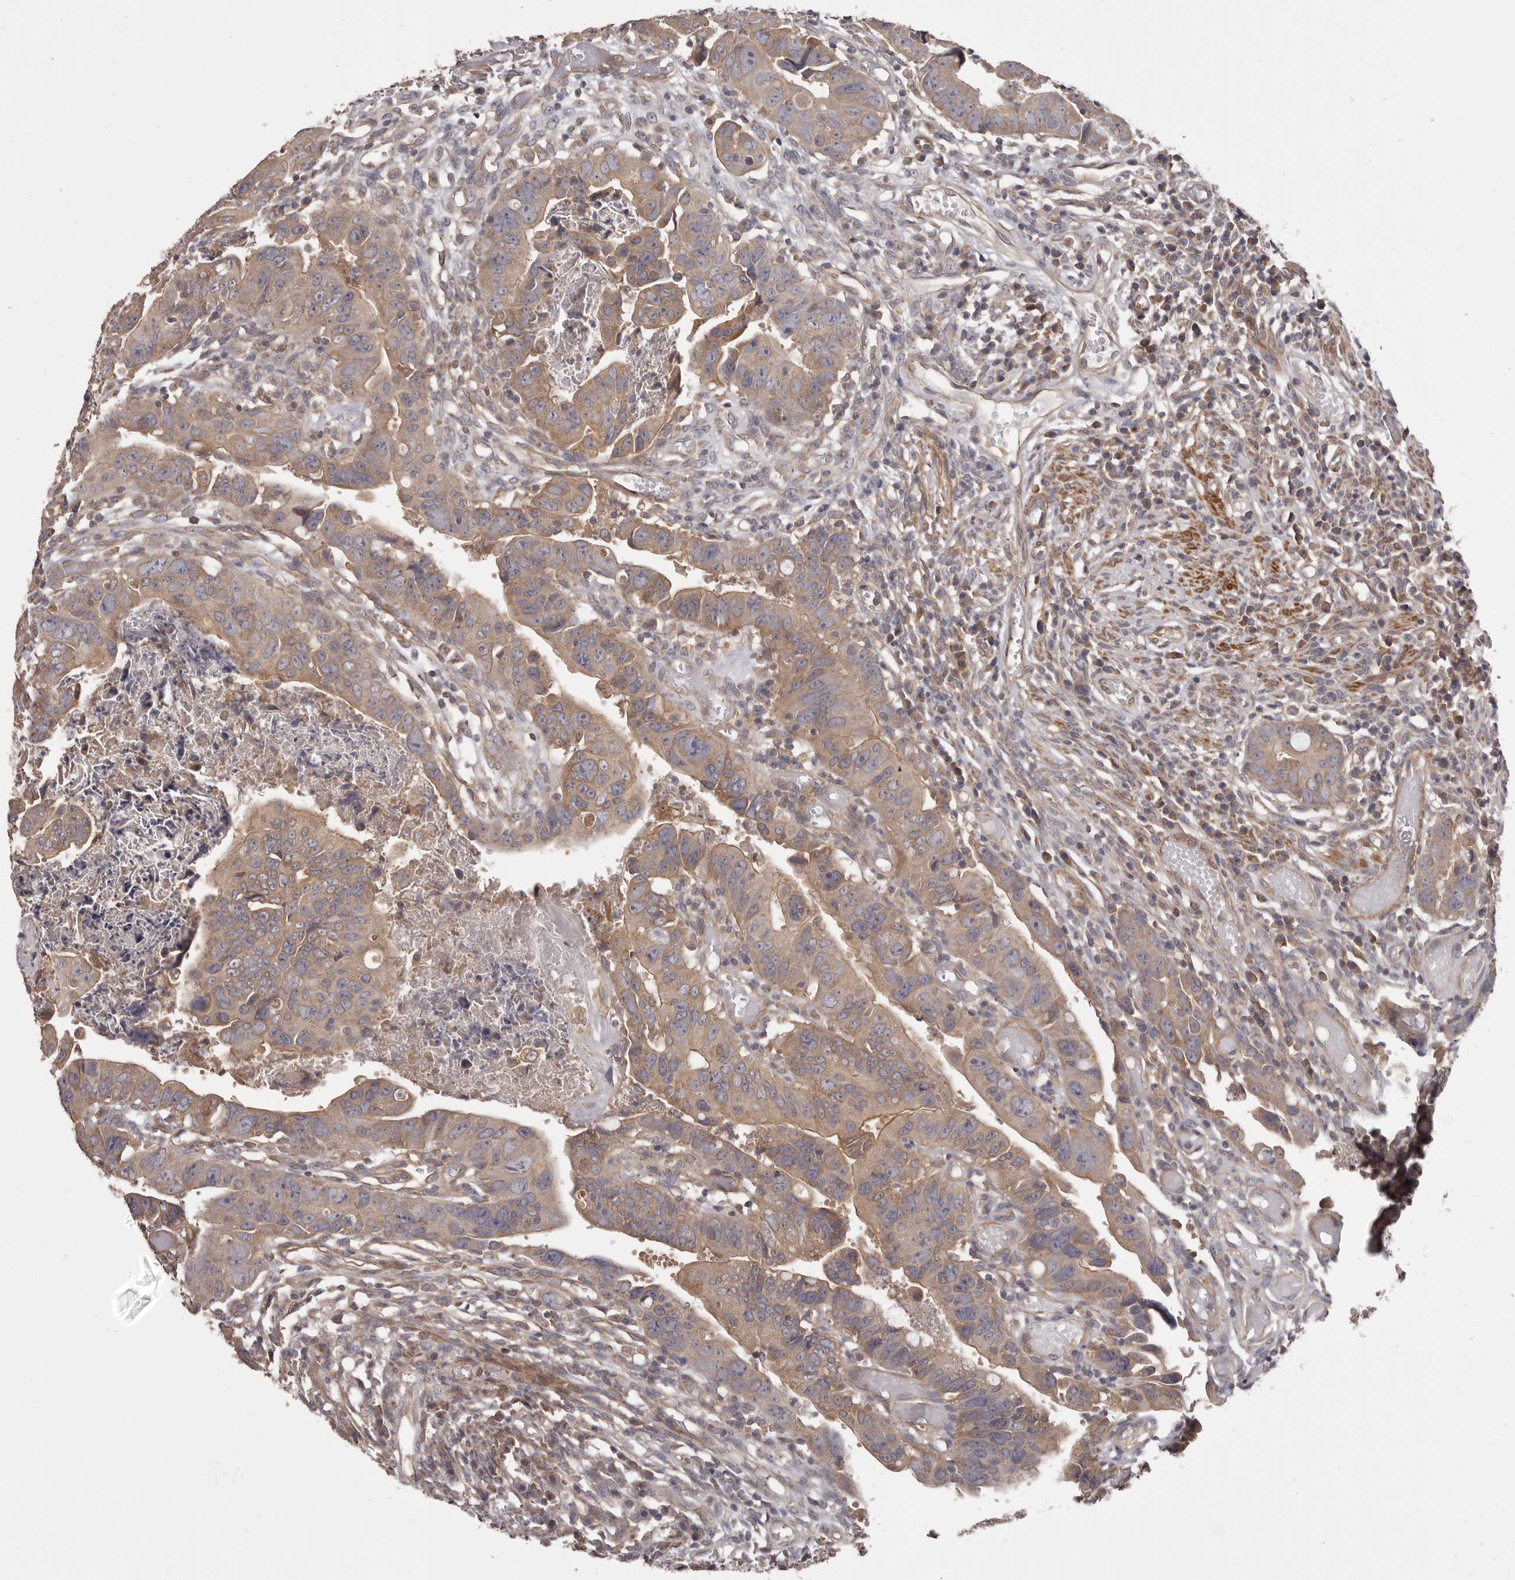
{"staining": {"intensity": "moderate", "quantity": ">75%", "location": "cytoplasmic/membranous"}, "tissue": "colorectal cancer", "cell_type": "Tumor cells", "image_type": "cancer", "snomed": [{"axis": "morphology", "description": "Adenocarcinoma, NOS"}, {"axis": "topography", "description": "Rectum"}], "caption": "Colorectal adenocarcinoma was stained to show a protein in brown. There is medium levels of moderate cytoplasmic/membranous positivity in approximately >75% of tumor cells.", "gene": "HRH1", "patient": {"sex": "female", "age": 65}}